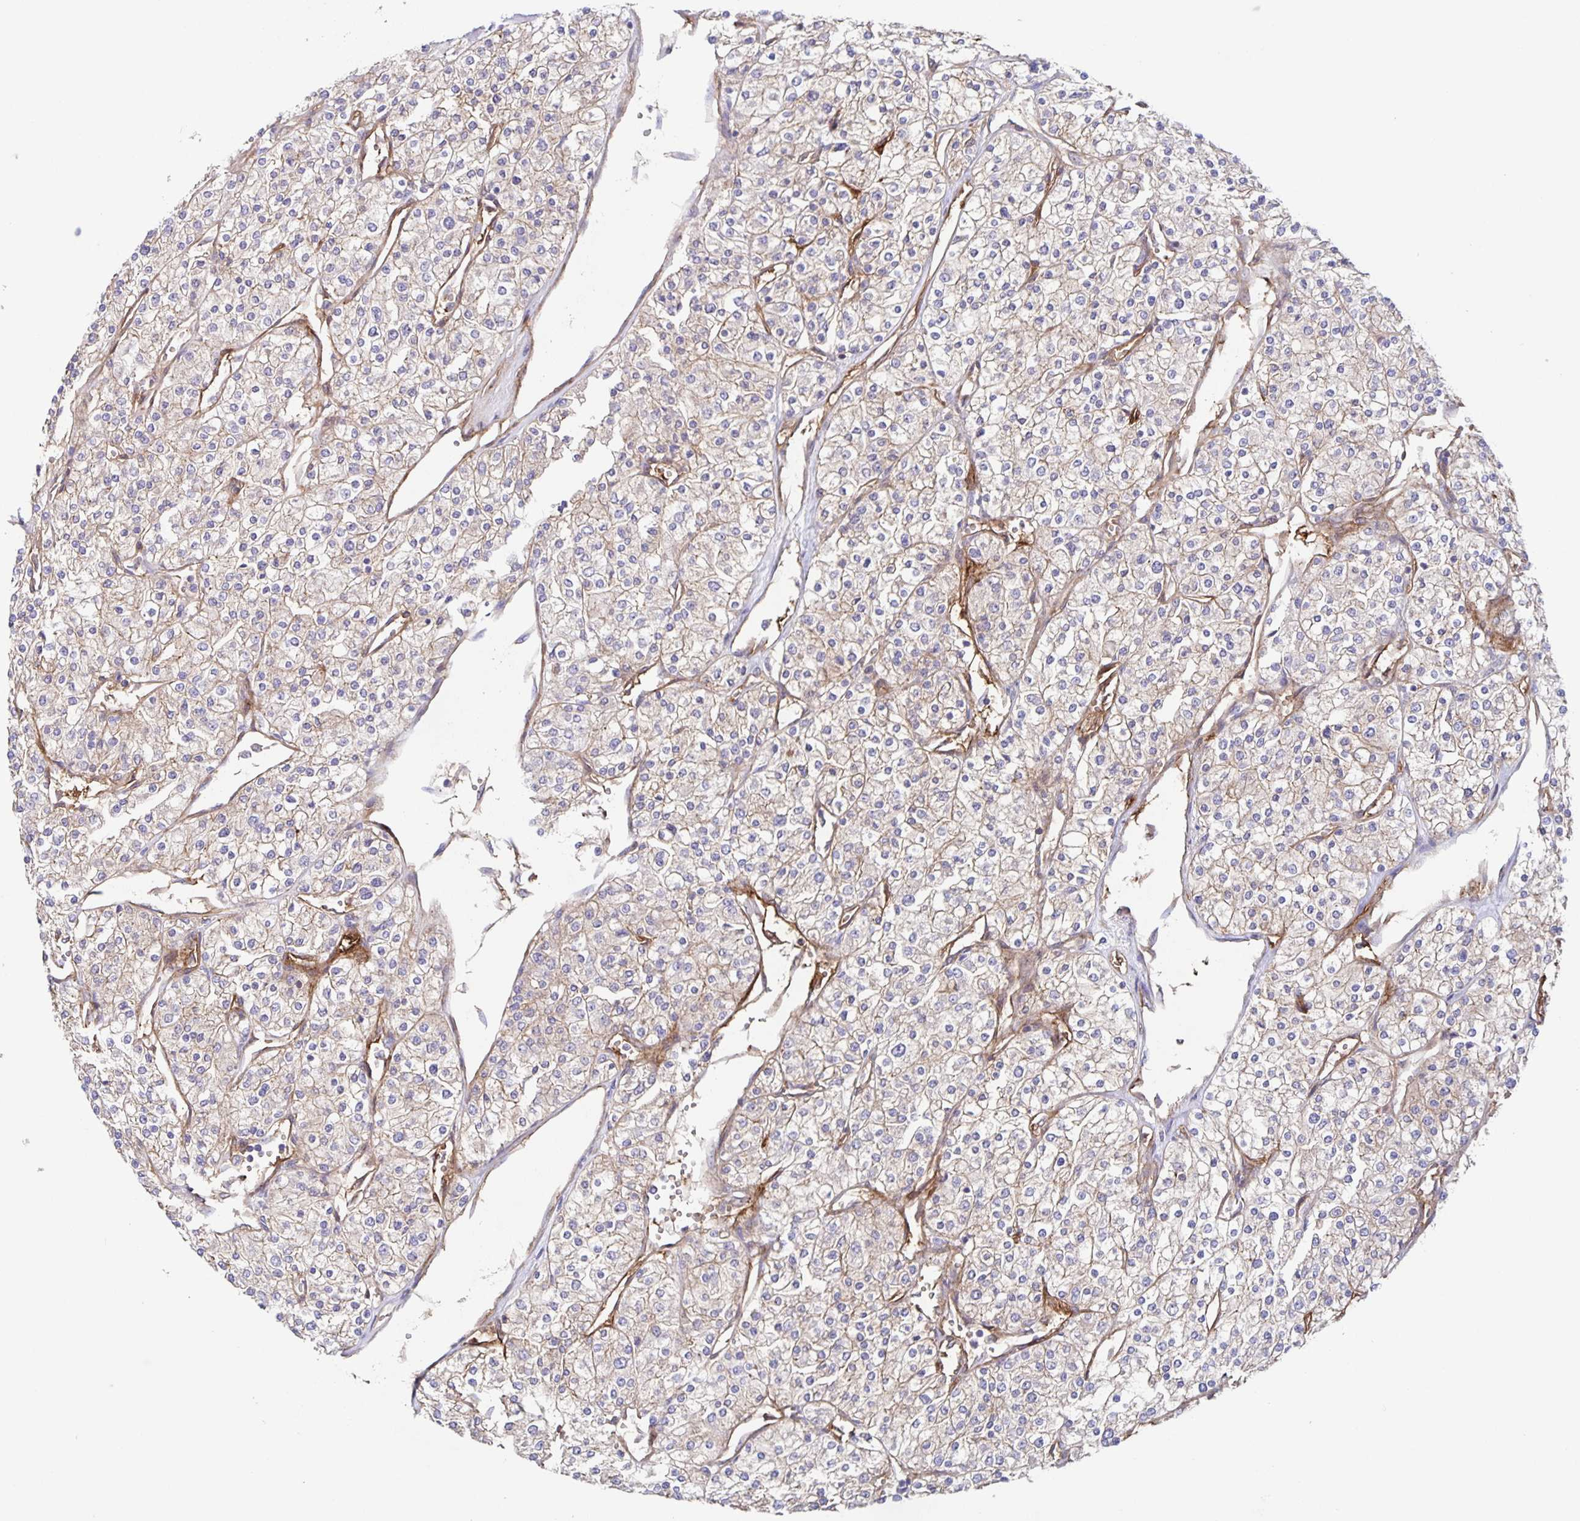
{"staining": {"intensity": "weak", "quantity": "<25%", "location": "cytoplasmic/membranous"}, "tissue": "renal cancer", "cell_type": "Tumor cells", "image_type": "cancer", "snomed": [{"axis": "morphology", "description": "Adenocarcinoma, NOS"}, {"axis": "topography", "description": "Kidney"}], "caption": "Renal cancer (adenocarcinoma) was stained to show a protein in brown. There is no significant positivity in tumor cells.", "gene": "ITGA2", "patient": {"sex": "male", "age": 80}}